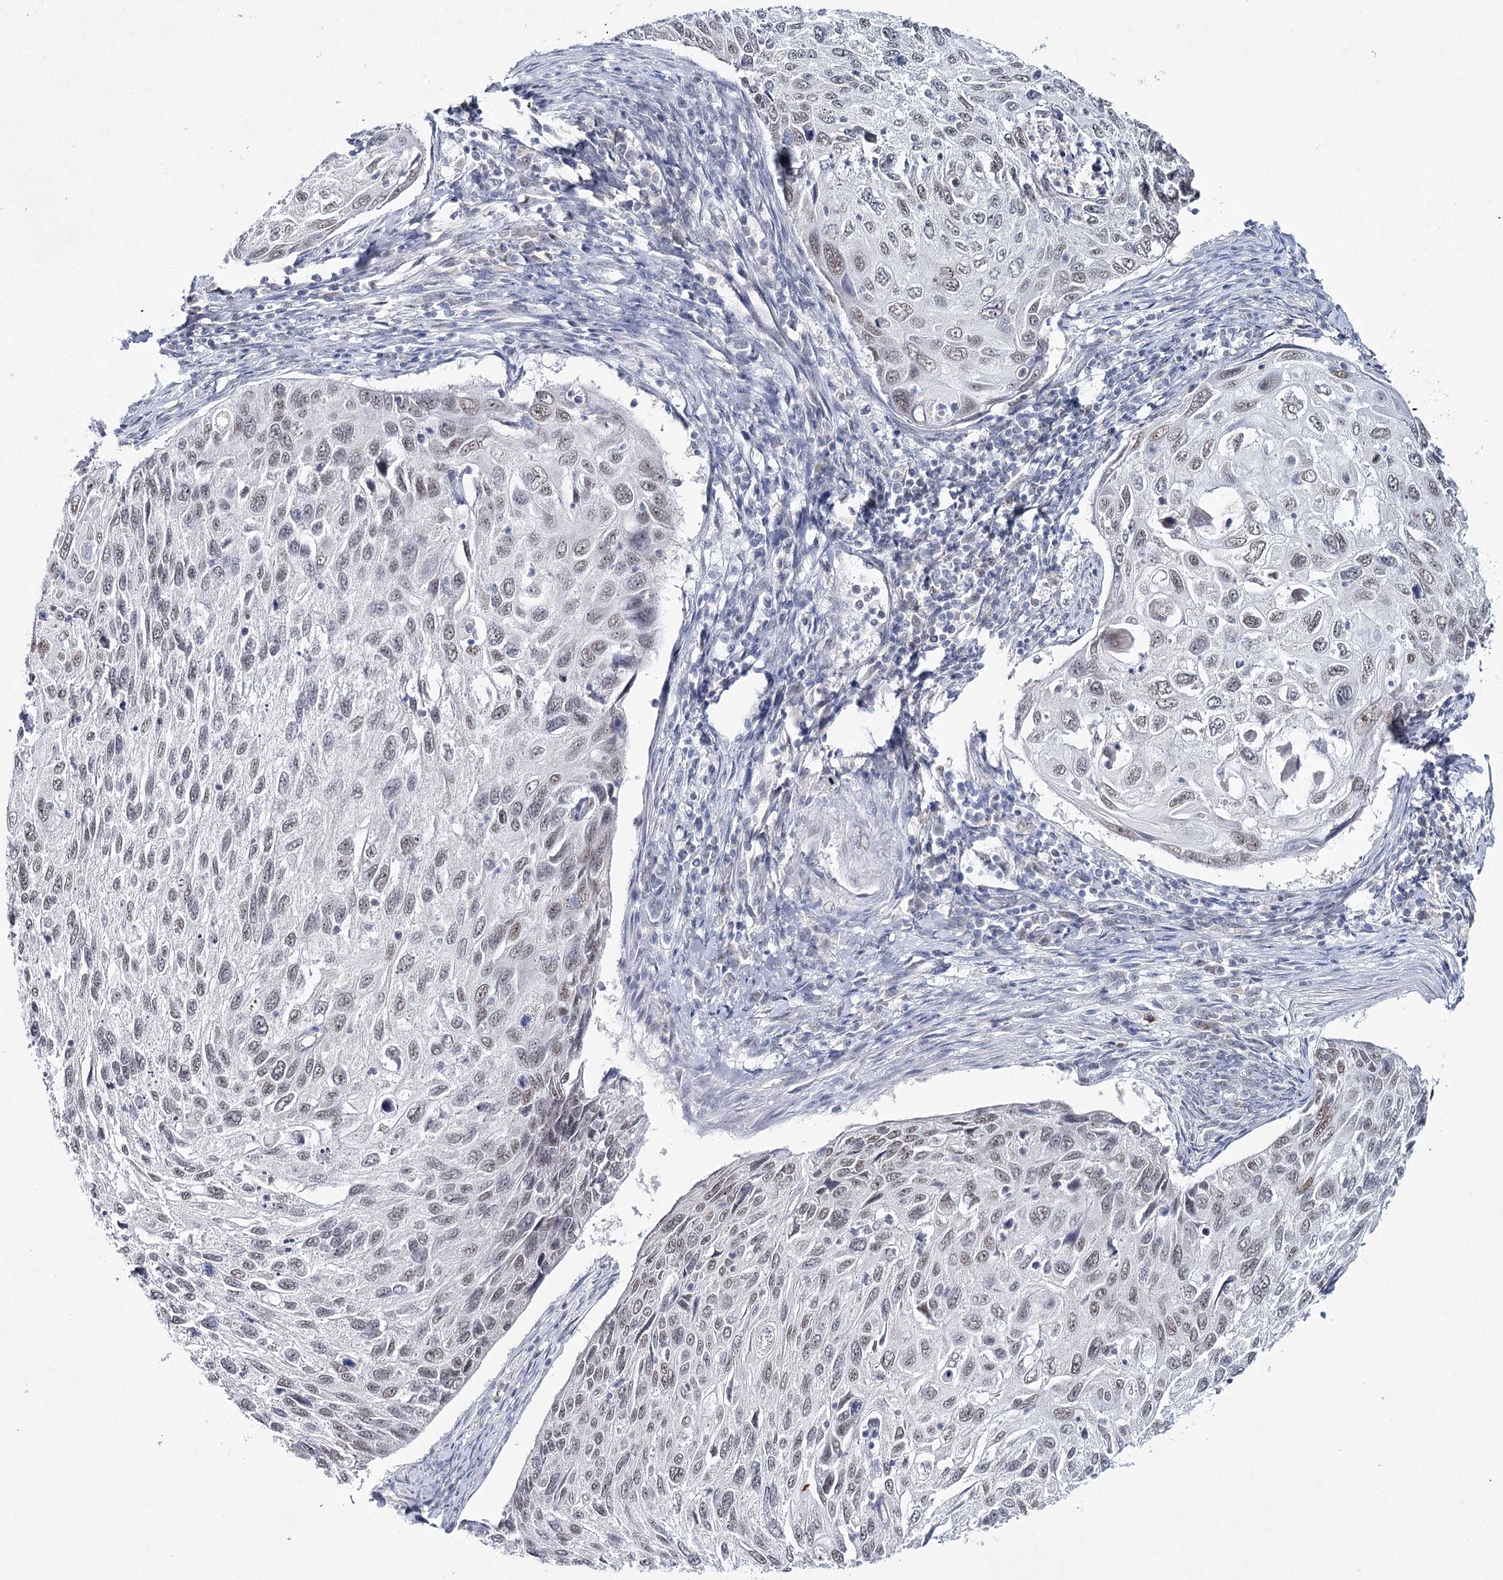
{"staining": {"intensity": "weak", "quantity": "25%-75%", "location": "nuclear"}, "tissue": "cervical cancer", "cell_type": "Tumor cells", "image_type": "cancer", "snomed": [{"axis": "morphology", "description": "Squamous cell carcinoma, NOS"}, {"axis": "topography", "description": "Cervix"}], "caption": "An image of cervical cancer stained for a protein reveals weak nuclear brown staining in tumor cells.", "gene": "ZC3H8", "patient": {"sex": "female", "age": 70}}